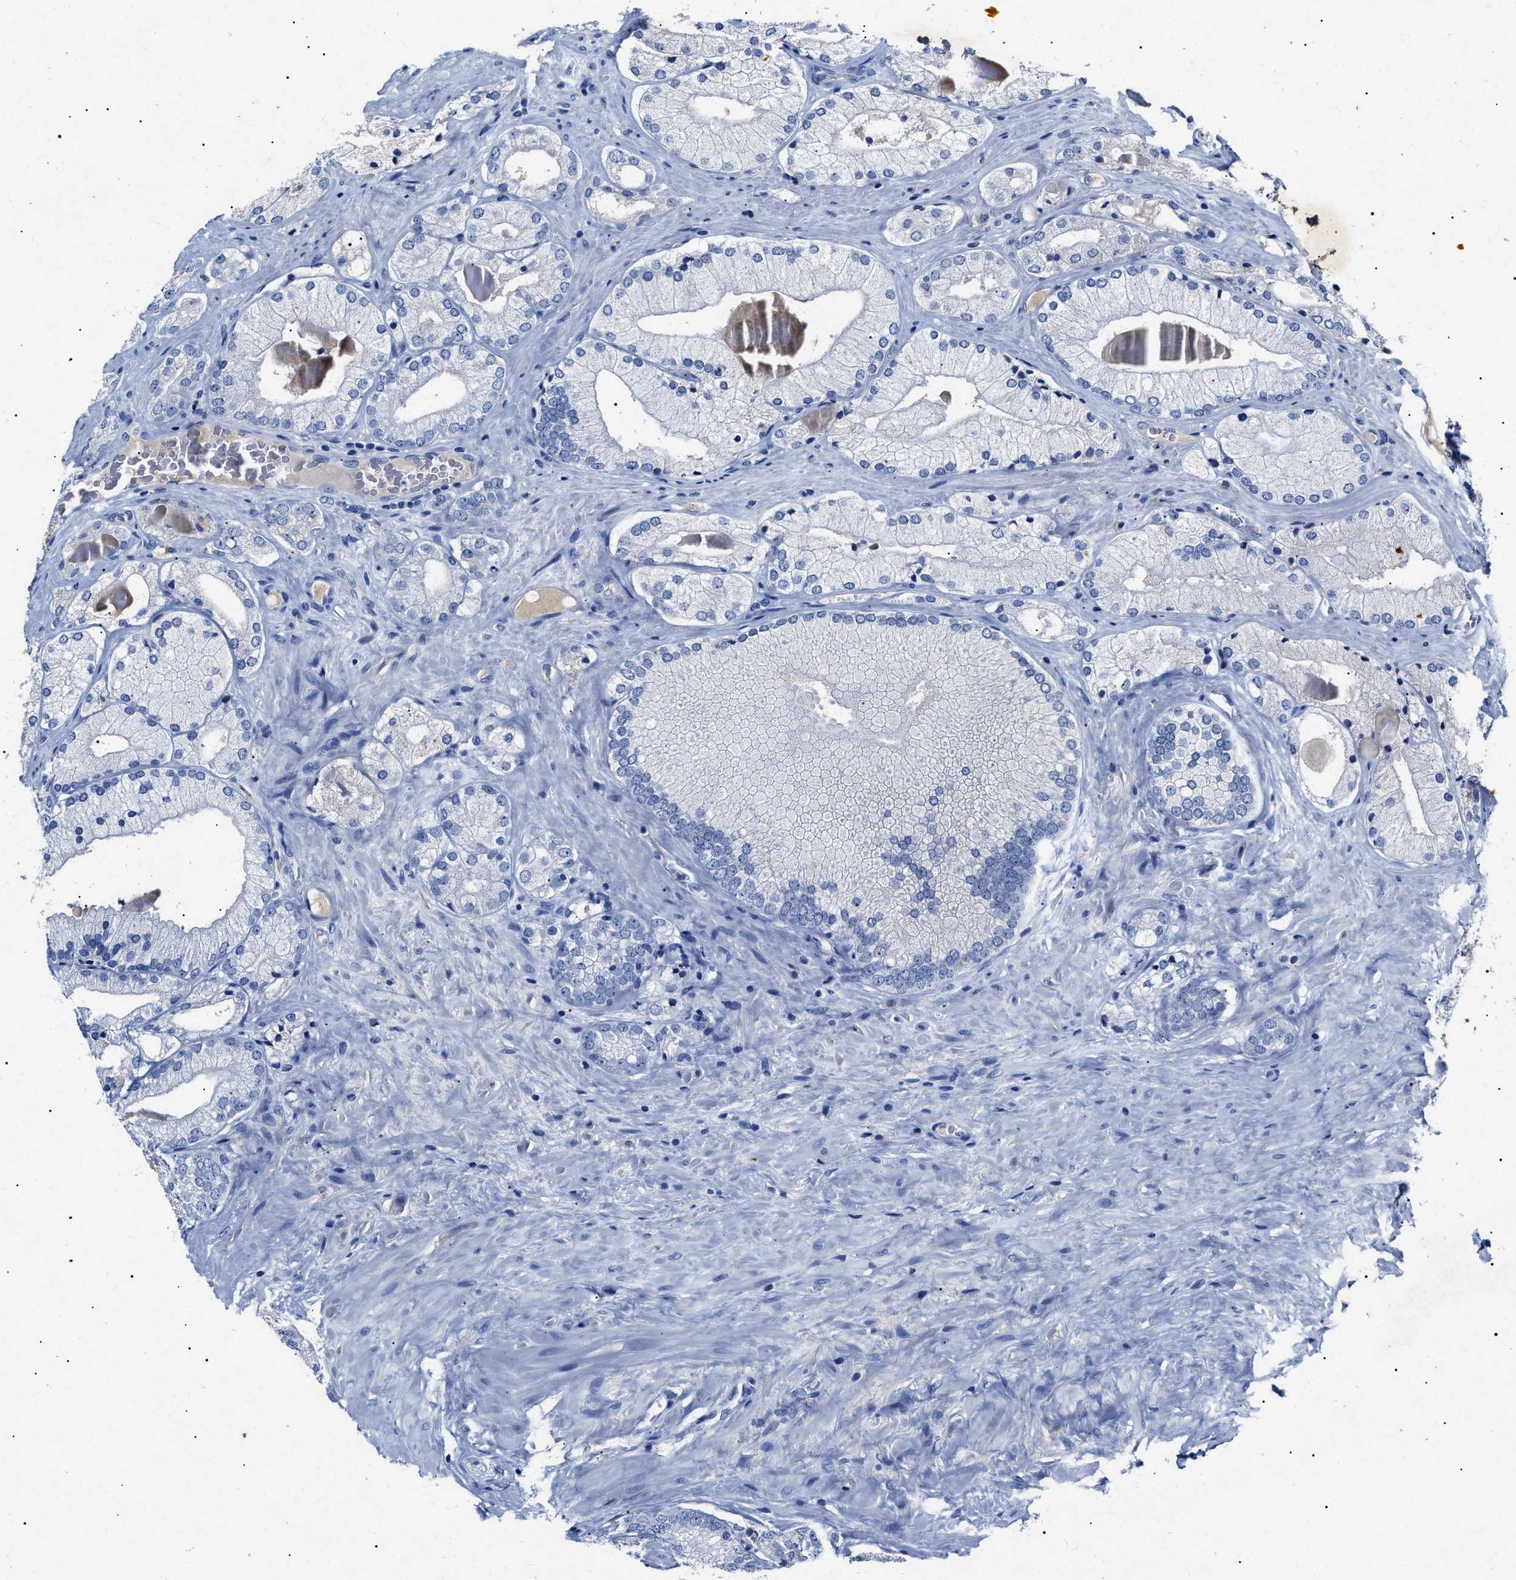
{"staining": {"intensity": "negative", "quantity": "none", "location": "none"}, "tissue": "prostate cancer", "cell_type": "Tumor cells", "image_type": "cancer", "snomed": [{"axis": "morphology", "description": "Adenocarcinoma, Low grade"}, {"axis": "topography", "description": "Prostate"}], "caption": "Human adenocarcinoma (low-grade) (prostate) stained for a protein using IHC displays no positivity in tumor cells.", "gene": "LRRC8E", "patient": {"sex": "male", "age": 65}}